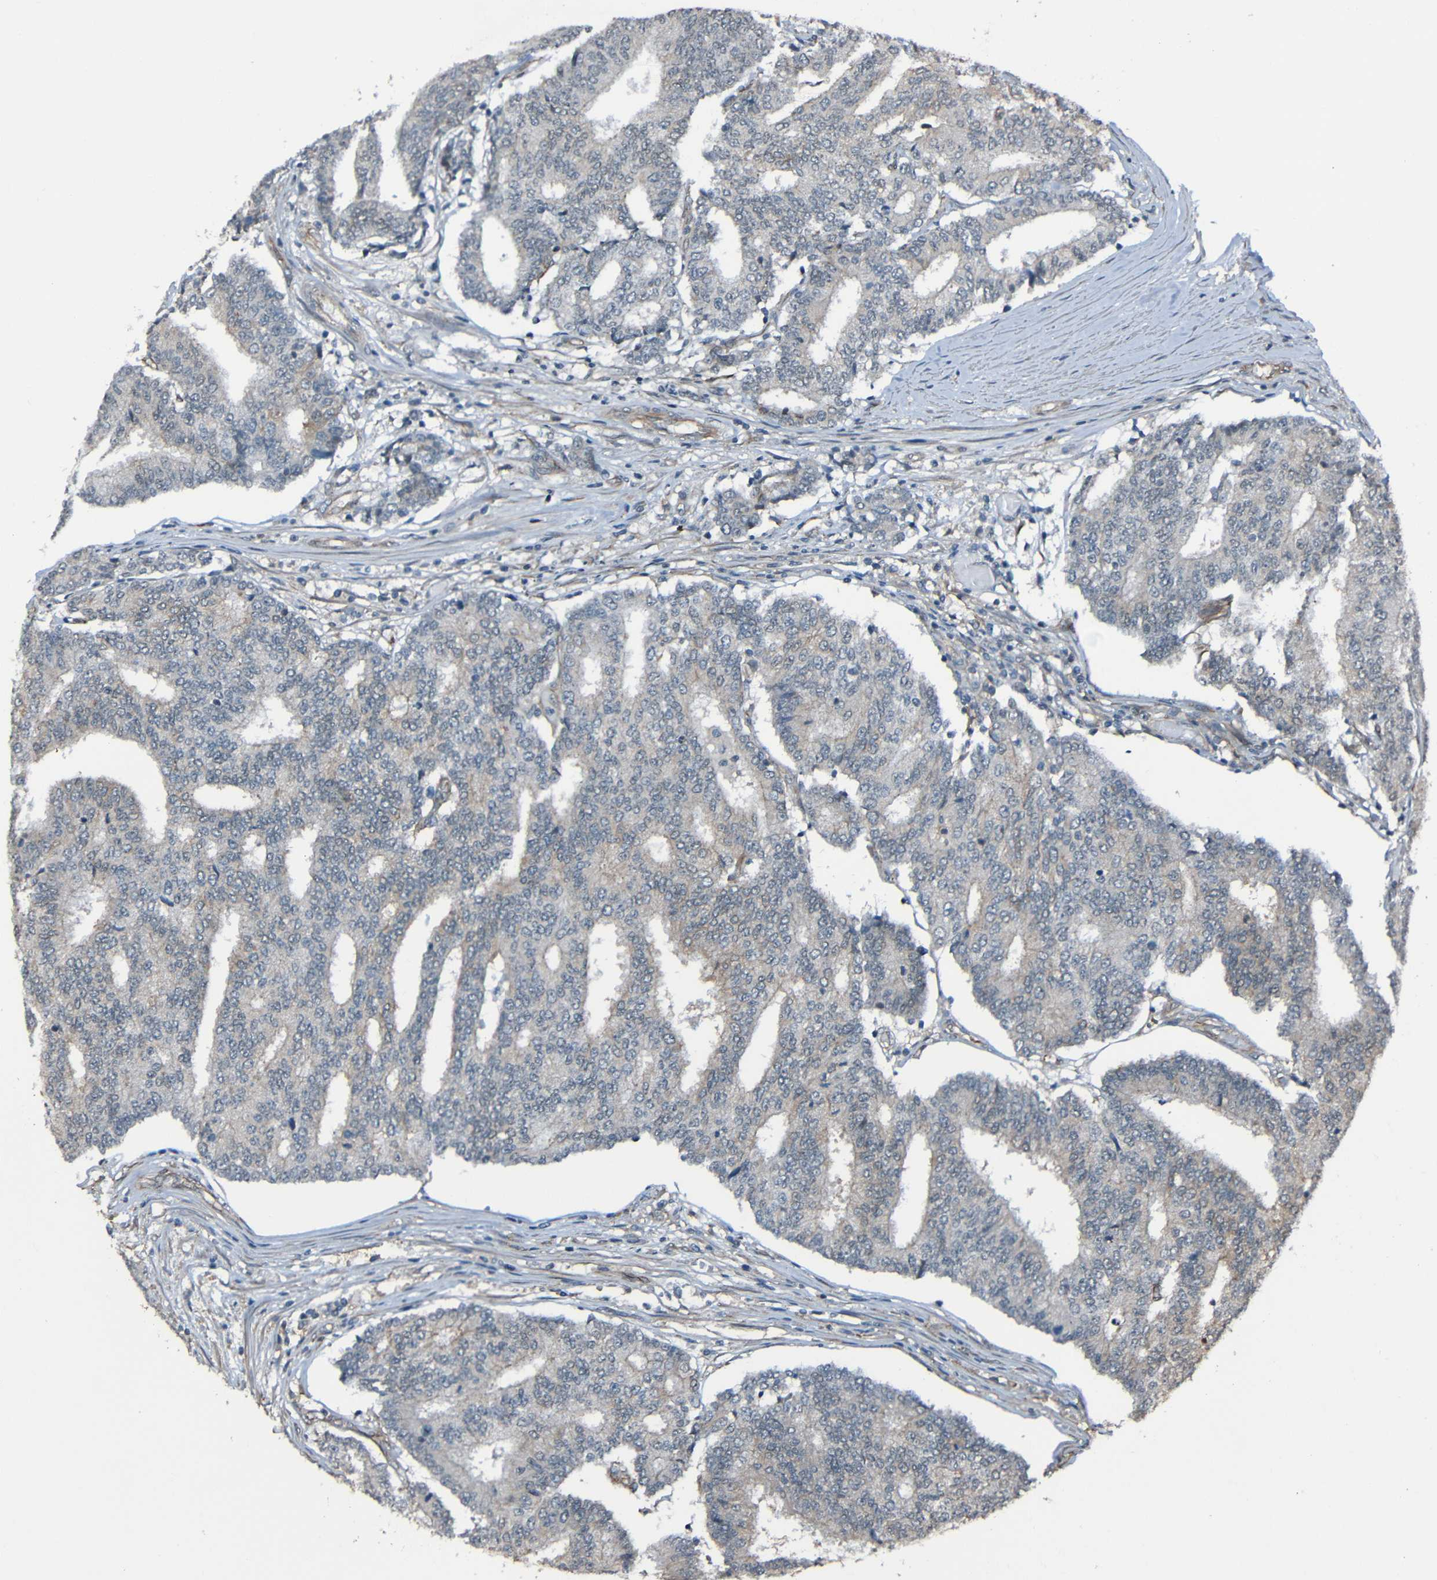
{"staining": {"intensity": "negative", "quantity": "none", "location": "none"}, "tissue": "prostate cancer", "cell_type": "Tumor cells", "image_type": "cancer", "snomed": [{"axis": "morphology", "description": "Normal tissue, NOS"}, {"axis": "morphology", "description": "Adenocarcinoma, High grade"}, {"axis": "topography", "description": "Prostate"}, {"axis": "topography", "description": "Seminal veicle"}], "caption": "Prostate cancer (high-grade adenocarcinoma) was stained to show a protein in brown. There is no significant expression in tumor cells.", "gene": "LGR5", "patient": {"sex": "male", "age": 55}}